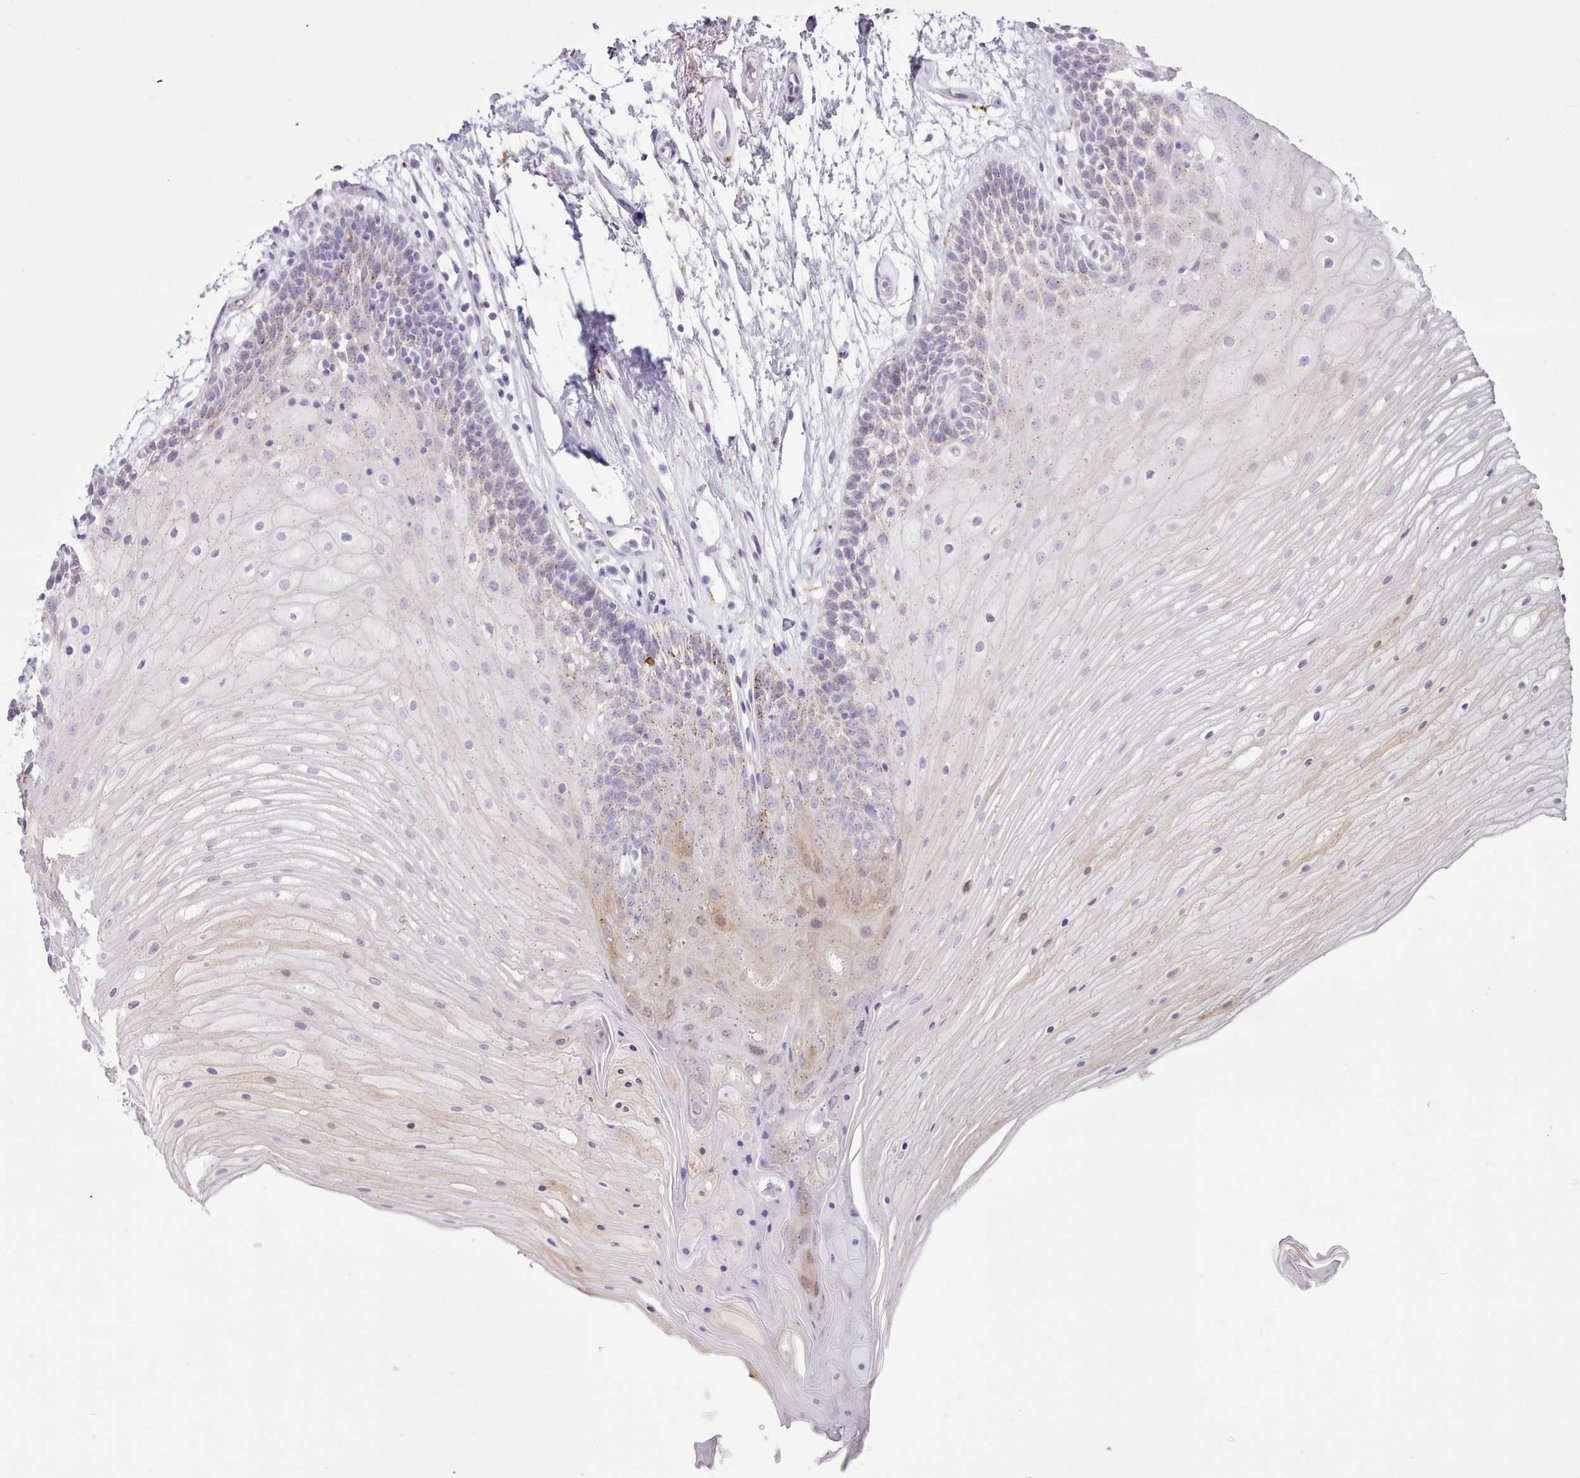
{"staining": {"intensity": "weak", "quantity": "<25%", "location": "cytoplasmic/membranous"}, "tissue": "oral mucosa", "cell_type": "Squamous epithelial cells", "image_type": "normal", "snomed": [{"axis": "morphology", "description": "Normal tissue, NOS"}, {"axis": "topography", "description": "Oral tissue"}], "caption": "Immunohistochemistry histopathology image of normal oral mucosa stained for a protein (brown), which demonstrates no staining in squamous epithelial cells.", "gene": "SRD5A1", "patient": {"sex": "female", "age": 80}}